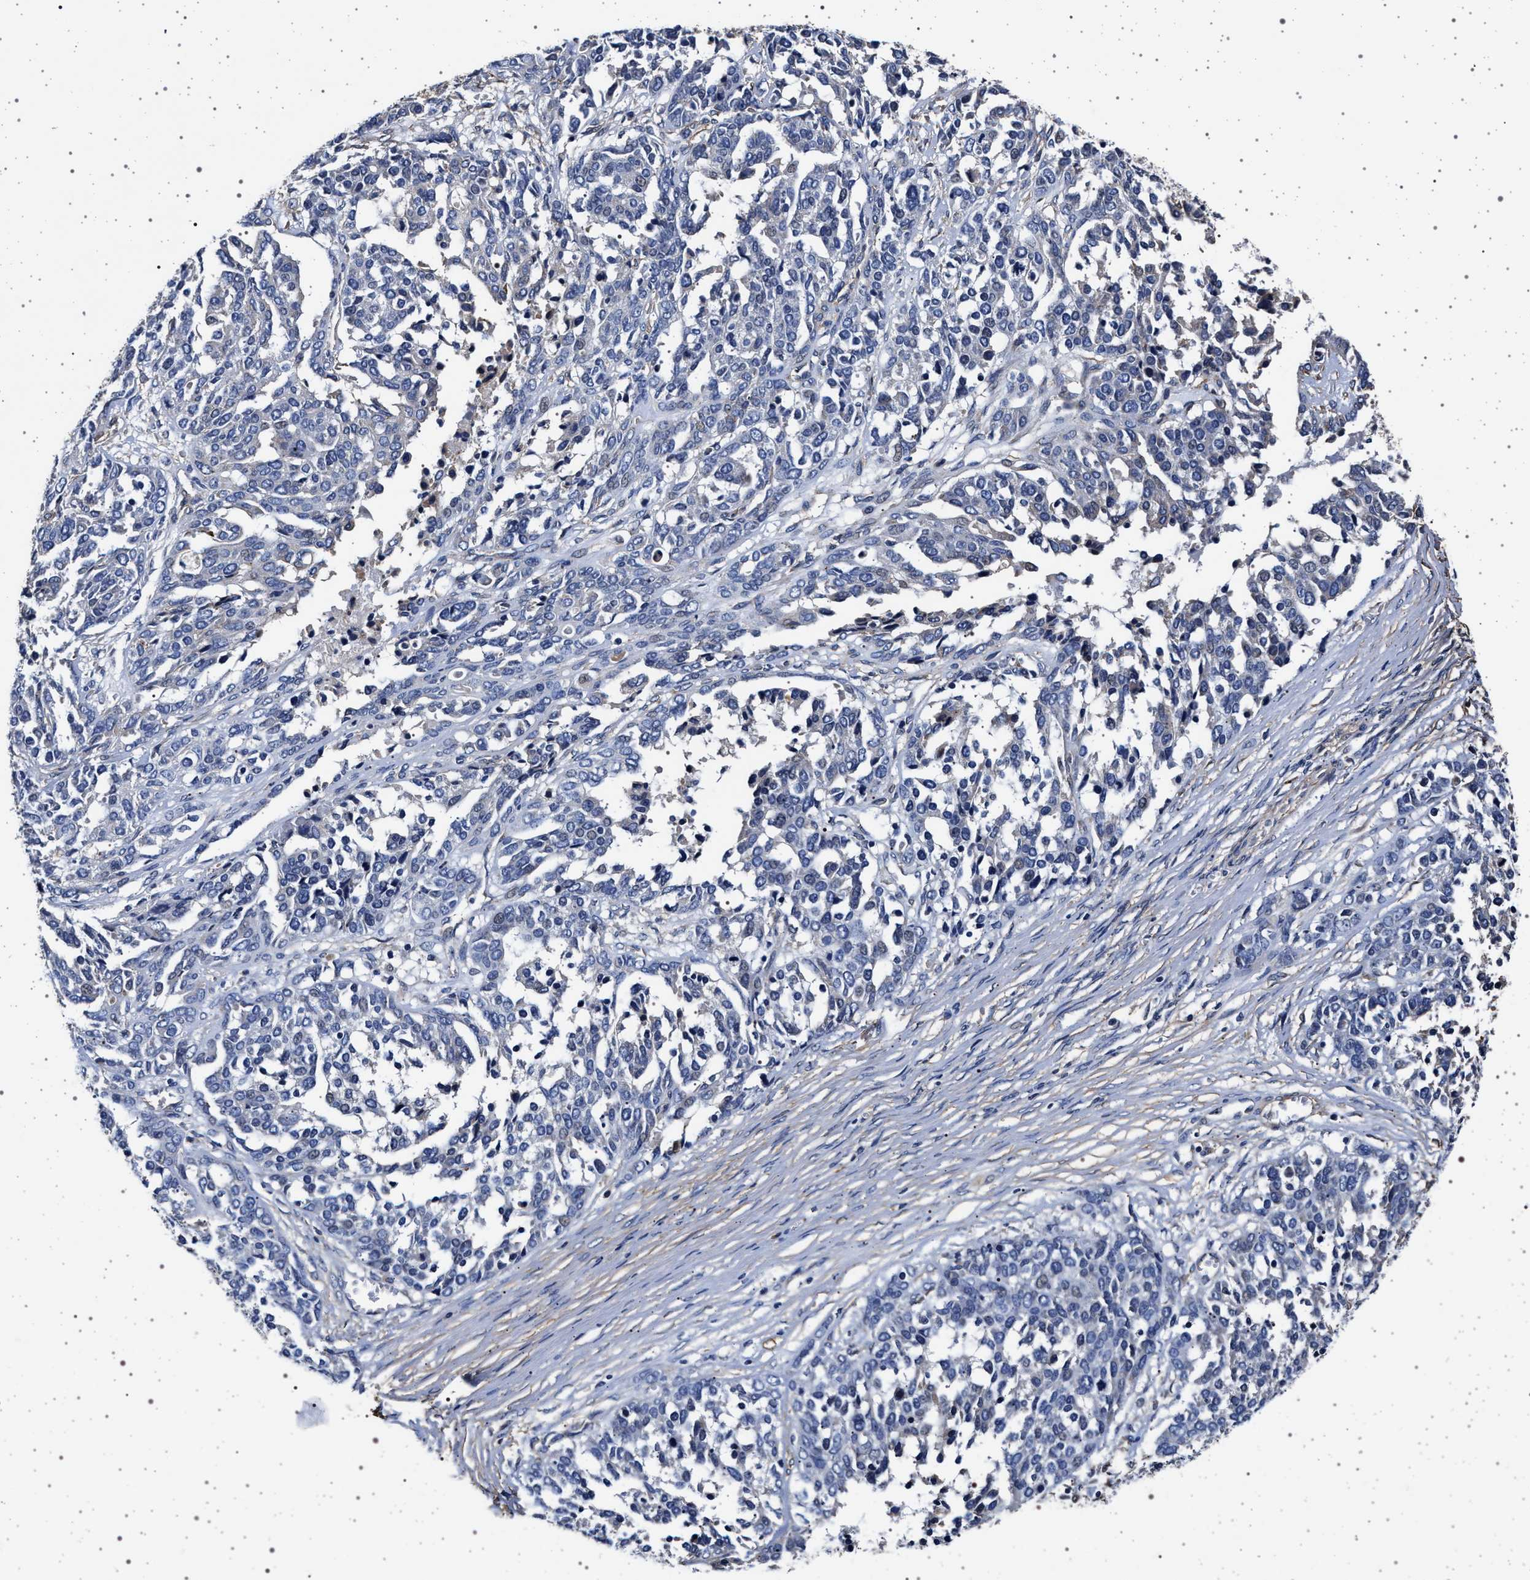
{"staining": {"intensity": "negative", "quantity": "none", "location": "none"}, "tissue": "ovarian cancer", "cell_type": "Tumor cells", "image_type": "cancer", "snomed": [{"axis": "morphology", "description": "Cystadenocarcinoma, serous, NOS"}, {"axis": "topography", "description": "Ovary"}], "caption": "This is a image of IHC staining of ovarian serous cystadenocarcinoma, which shows no expression in tumor cells.", "gene": "KCNK6", "patient": {"sex": "female", "age": 44}}